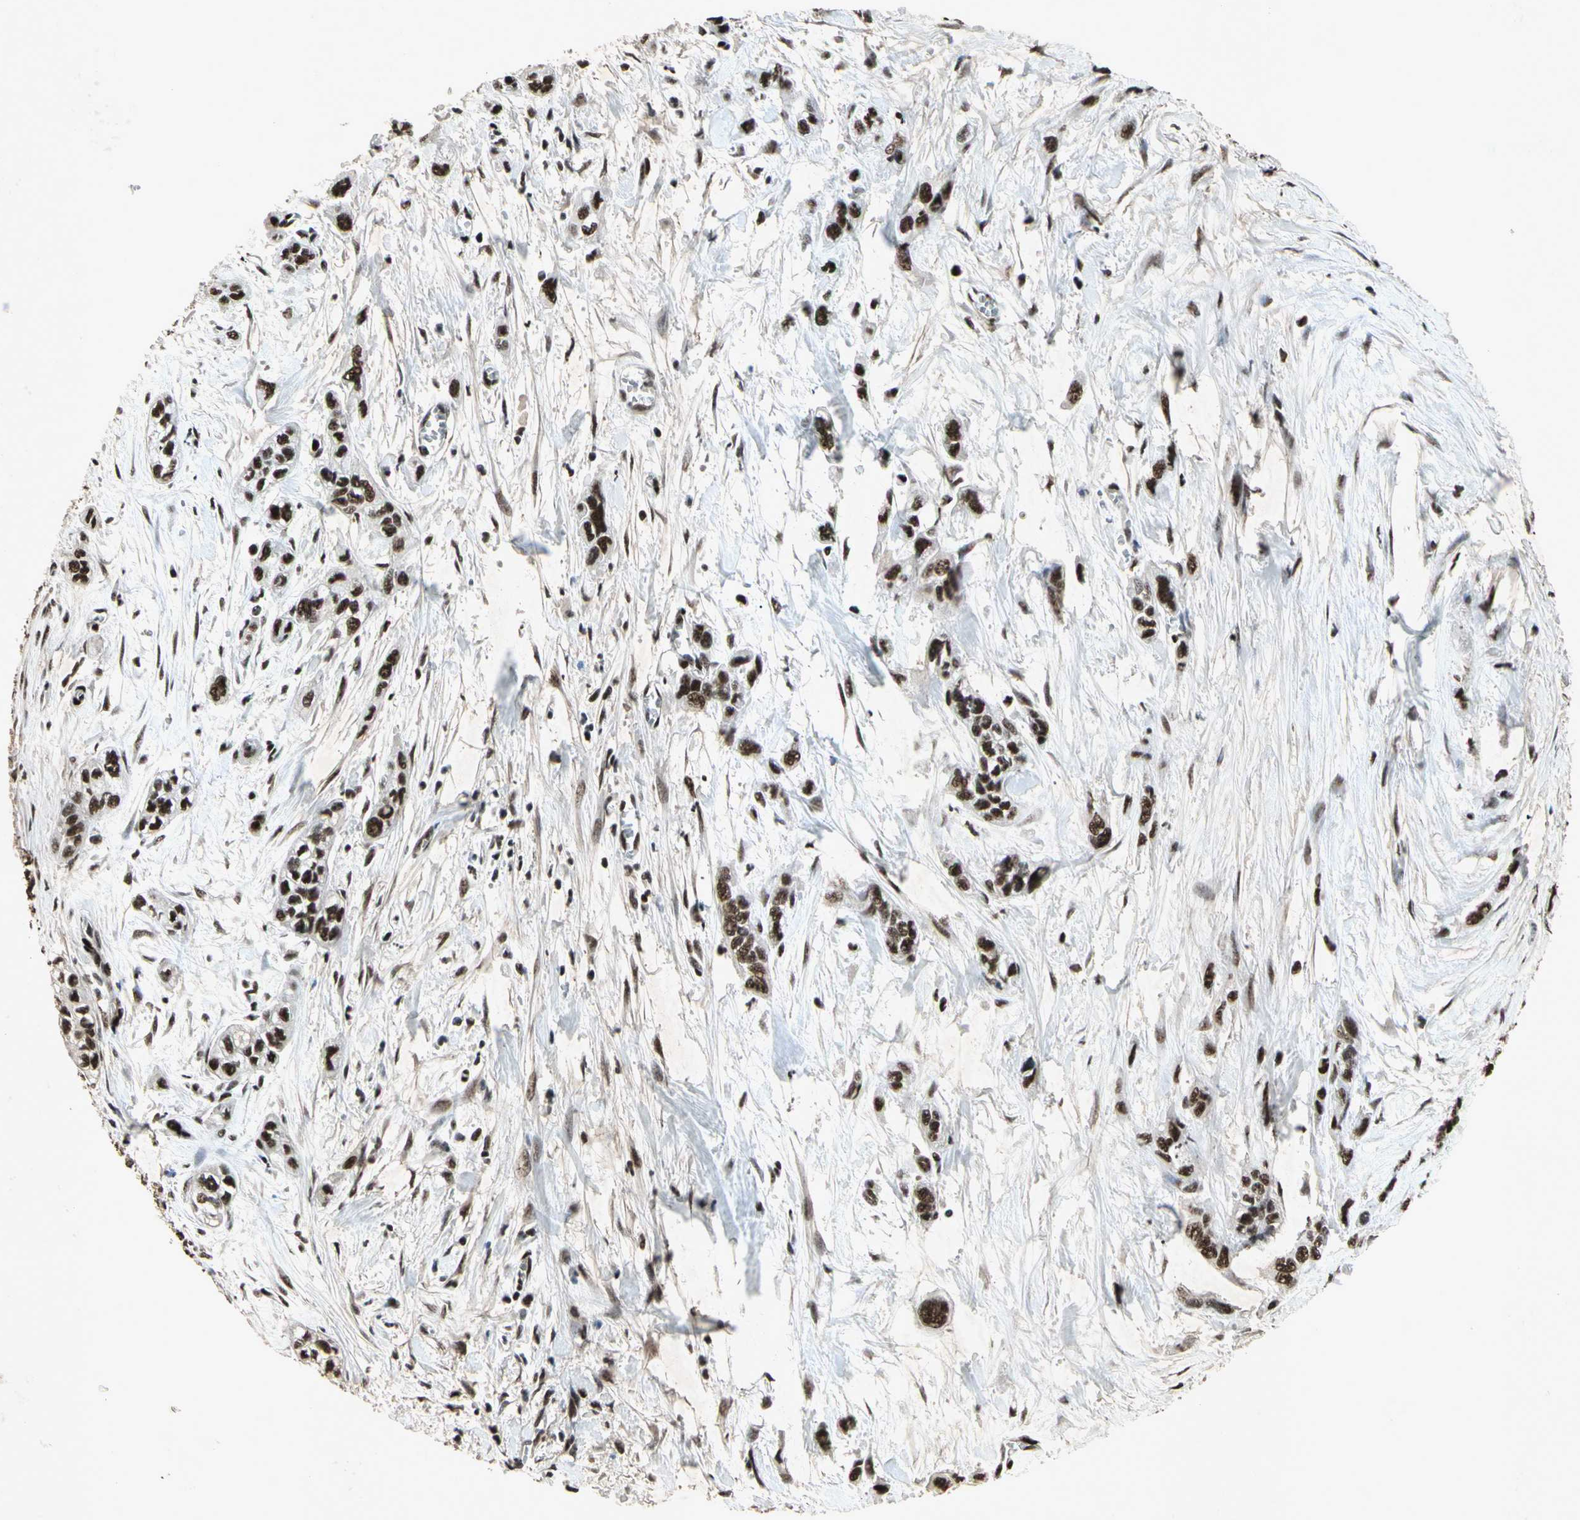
{"staining": {"intensity": "strong", "quantity": ">75%", "location": "nuclear"}, "tissue": "pancreatic cancer", "cell_type": "Tumor cells", "image_type": "cancer", "snomed": [{"axis": "morphology", "description": "Adenocarcinoma, NOS"}, {"axis": "topography", "description": "Pancreas"}], "caption": "There is high levels of strong nuclear expression in tumor cells of pancreatic adenocarcinoma, as demonstrated by immunohistochemical staining (brown color).", "gene": "TBX2", "patient": {"sex": "male", "age": 74}}